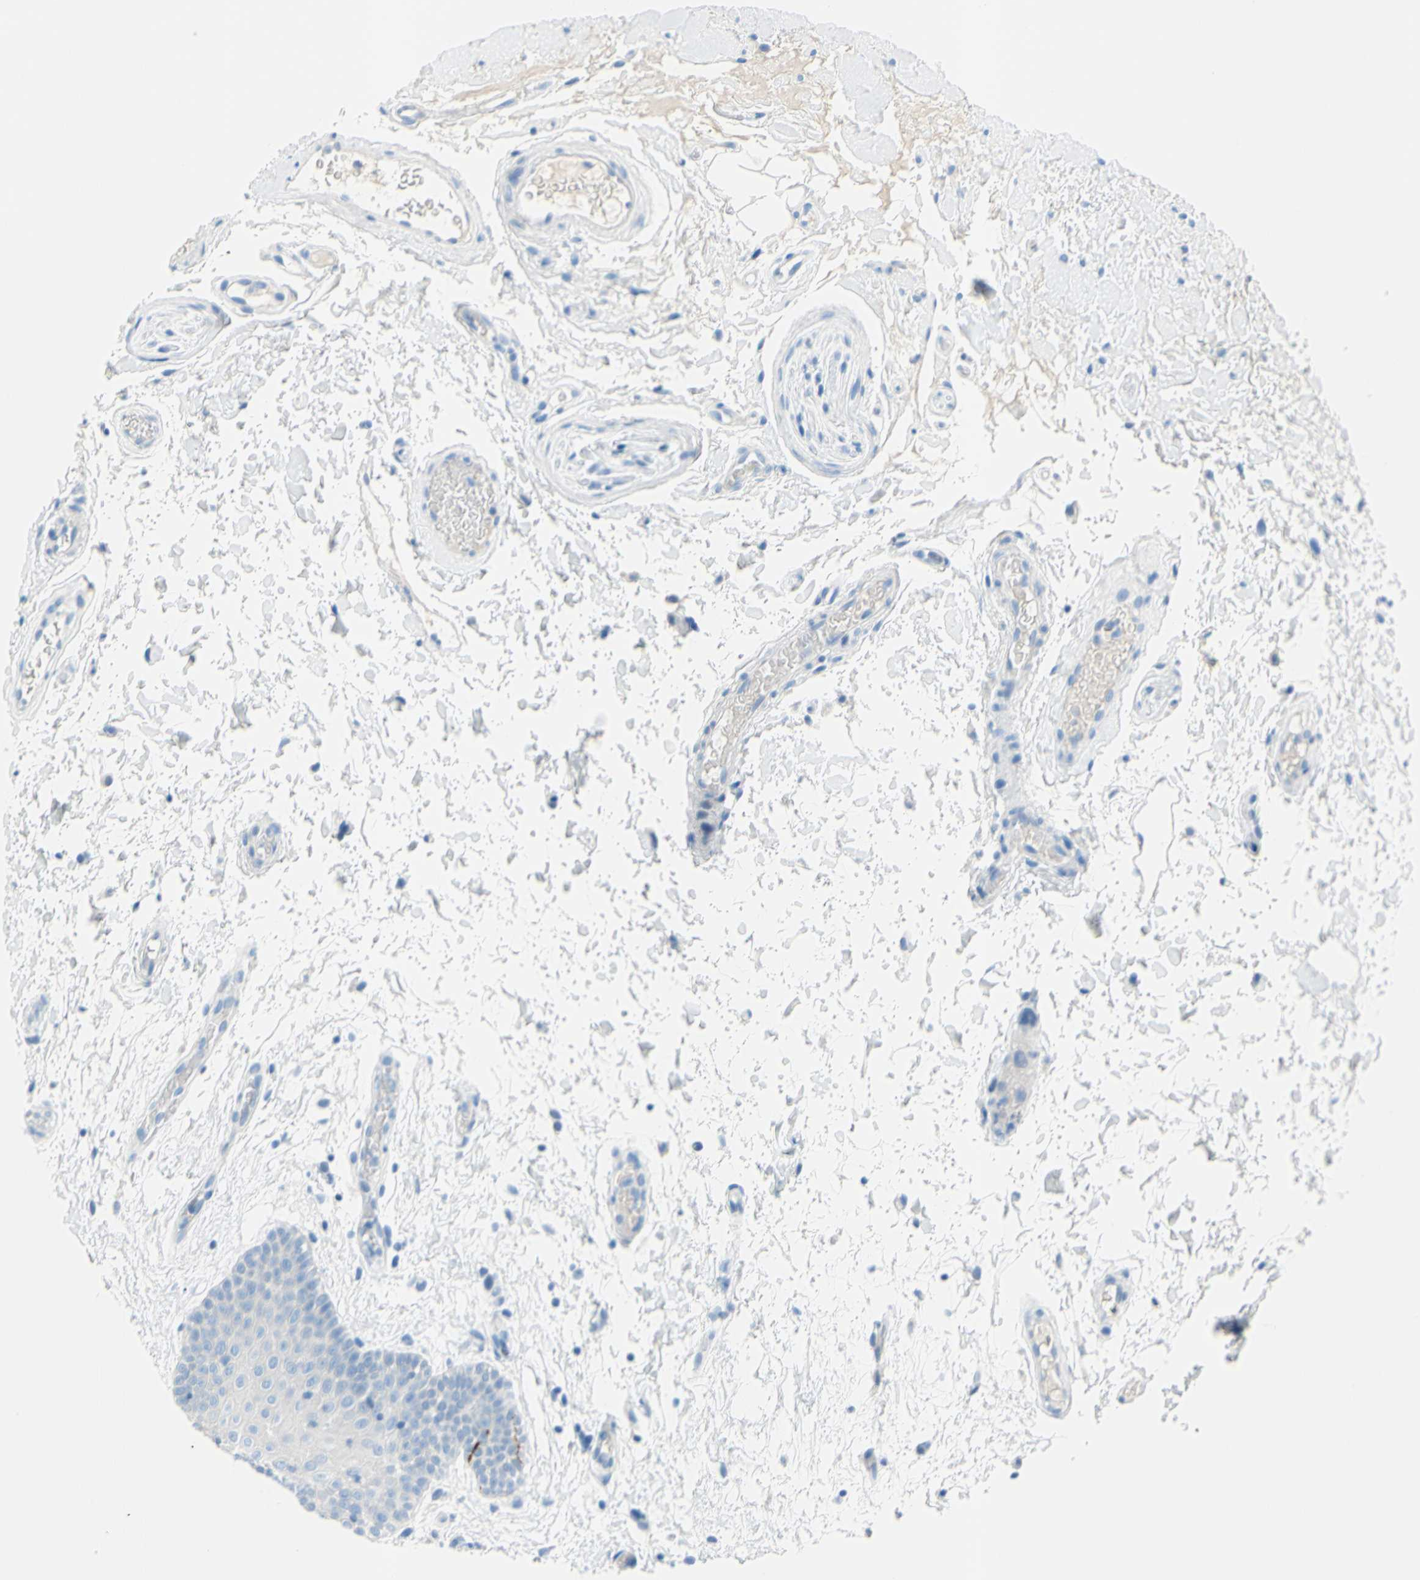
{"staining": {"intensity": "negative", "quantity": "none", "location": "none"}, "tissue": "oral mucosa", "cell_type": "Squamous epithelial cells", "image_type": "normal", "snomed": [{"axis": "morphology", "description": "Normal tissue, NOS"}, {"axis": "morphology", "description": "Squamous cell carcinoma, NOS"}, {"axis": "topography", "description": "Skeletal muscle"}, {"axis": "topography", "description": "Oral tissue"}, {"axis": "topography", "description": "Head-Neck"}], "caption": "This is an immunohistochemistry (IHC) photomicrograph of unremarkable human oral mucosa. There is no expression in squamous epithelial cells.", "gene": "DCT", "patient": {"sex": "male", "age": 71}}